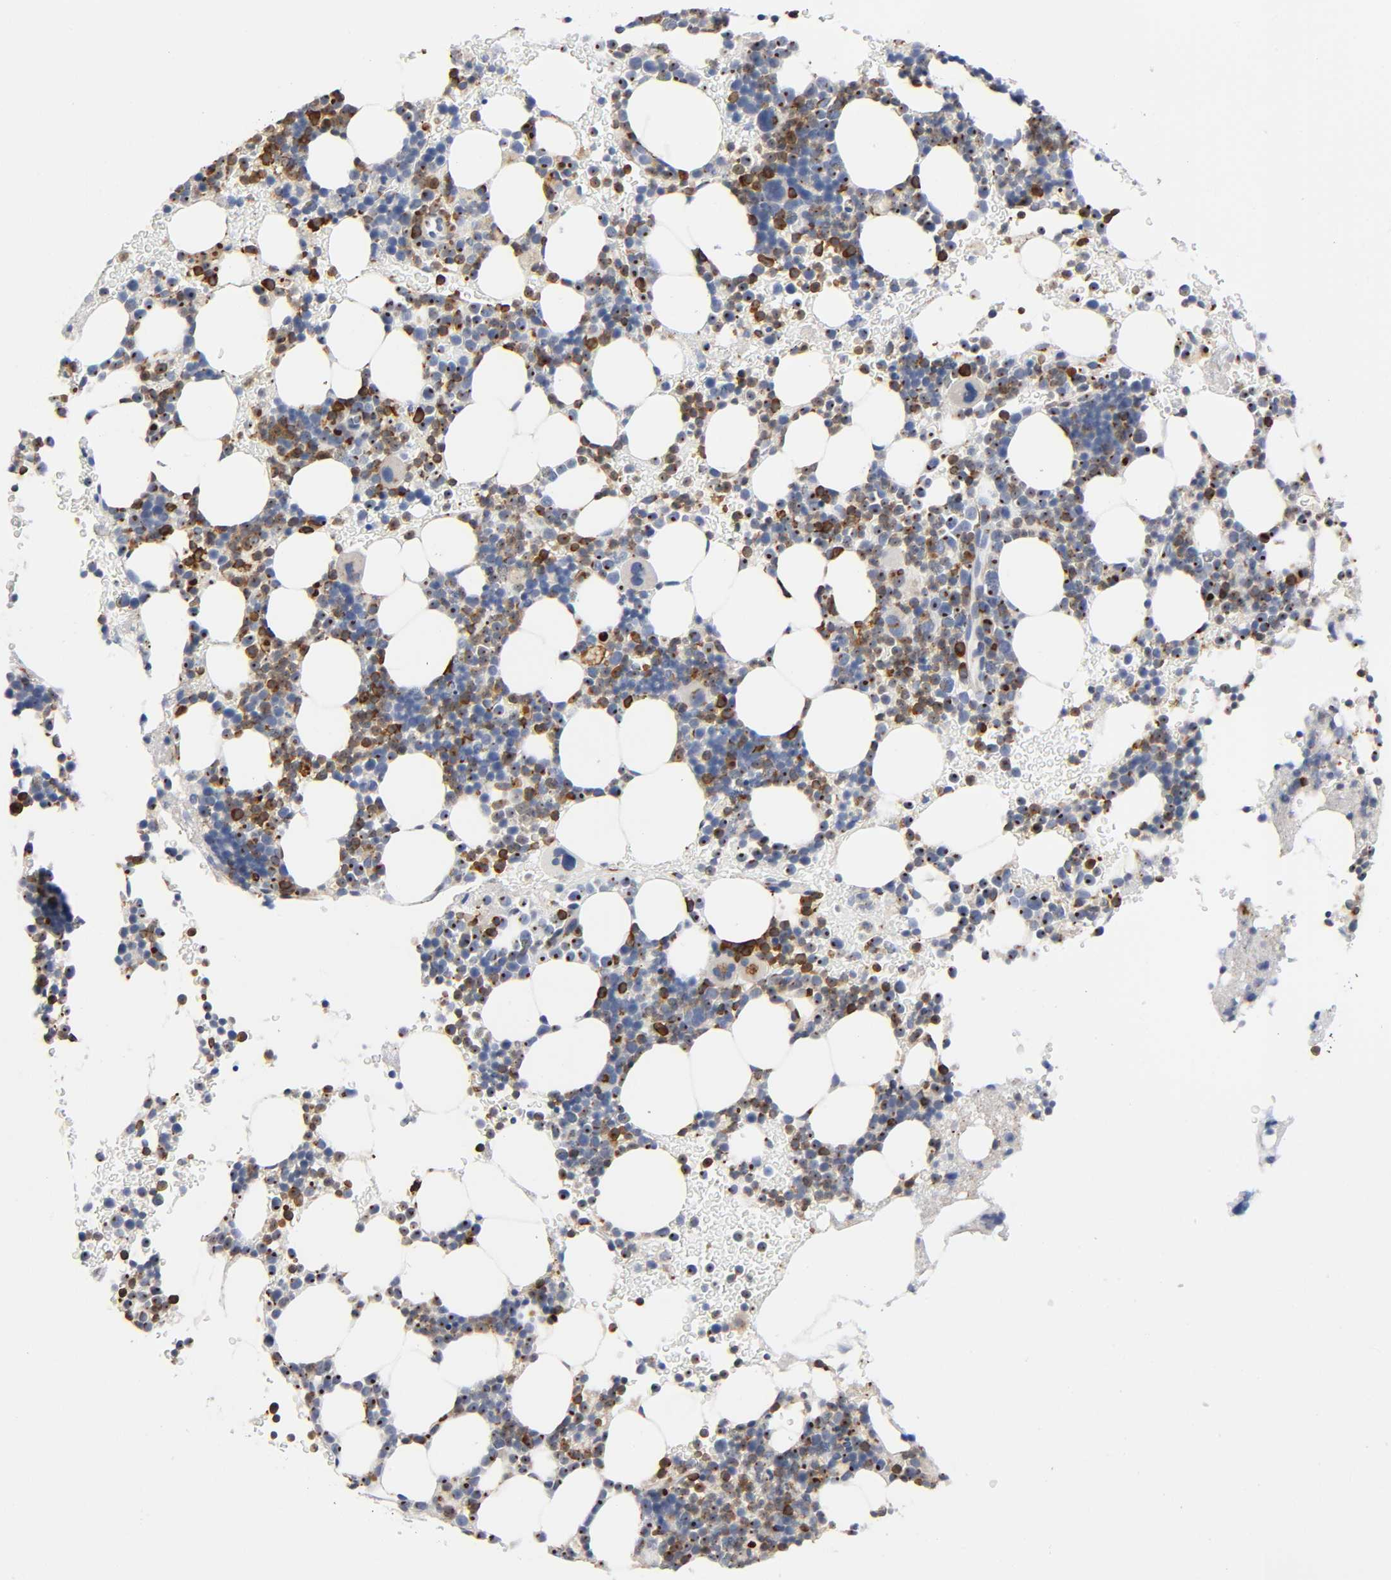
{"staining": {"intensity": "moderate", "quantity": "25%-75%", "location": "cytoplasmic/membranous,nuclear"}, "tissue": "bone marrow", "cell_type": "Hematopoietic cells", "image_type": "normal", "snomed": [{"axis": "morphology", "description": "Normal tissue, NOS"}, {"axis": "topography", "description": "Bone marrow"}], "caption": "Immunohistochemistry (DAB) staining of benign bone marrow exhibits moderate cytoplasmic/membranous,nuclear protein expression in approximately 25%-75% of hematopoietic cells.", "gene": "CAPN10", "patient": {"sex": "male", "age": 17}}